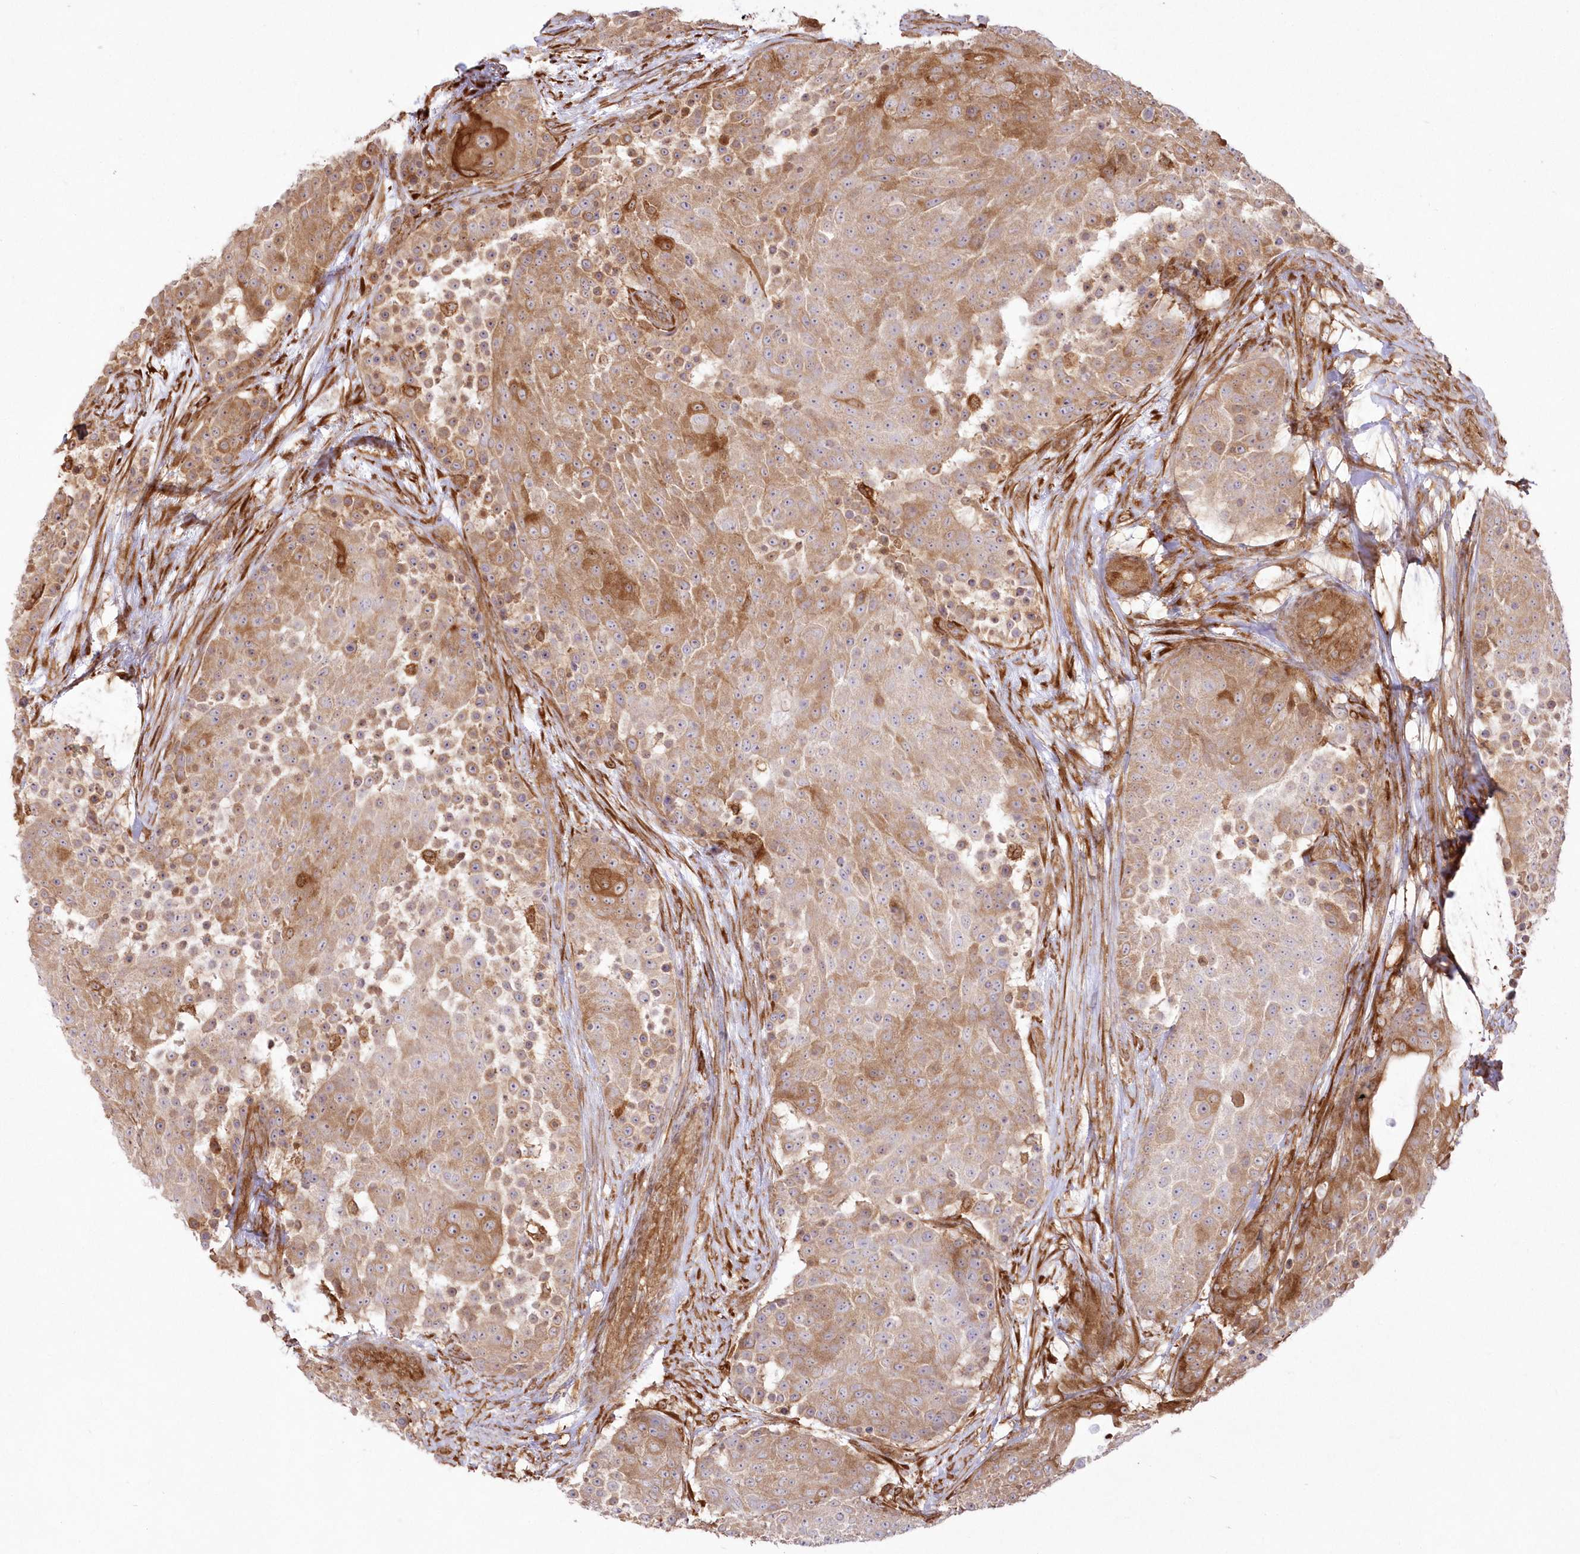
{"staining": {"intensity": "strong", "quantity": "25%-75%", "location": "cytoplasmic/membranous"}, "tissue": "urothelial cancer", "cell_type": "Tumor cells", "image_type": "cancer", "snomed": [{"axis": "morphology", "description": "Urothelial carcinoma, High grade"}, {"axis": "topography", "description": "Urinary bladder"}], "caption": "High-magnification brightfield microscopy of urothelial carcinoma (high-grade) stained with DAB (3,3'-diaminobenzidine) (brown) and counterstained with hematoxylin (blue). tumor cells exhibit strong cytoplasmic/membranous staining is seen in about25%-75% of cells.", "gene": "SH3PXD2B", "patient": {"sex": "female", "age": 63}}